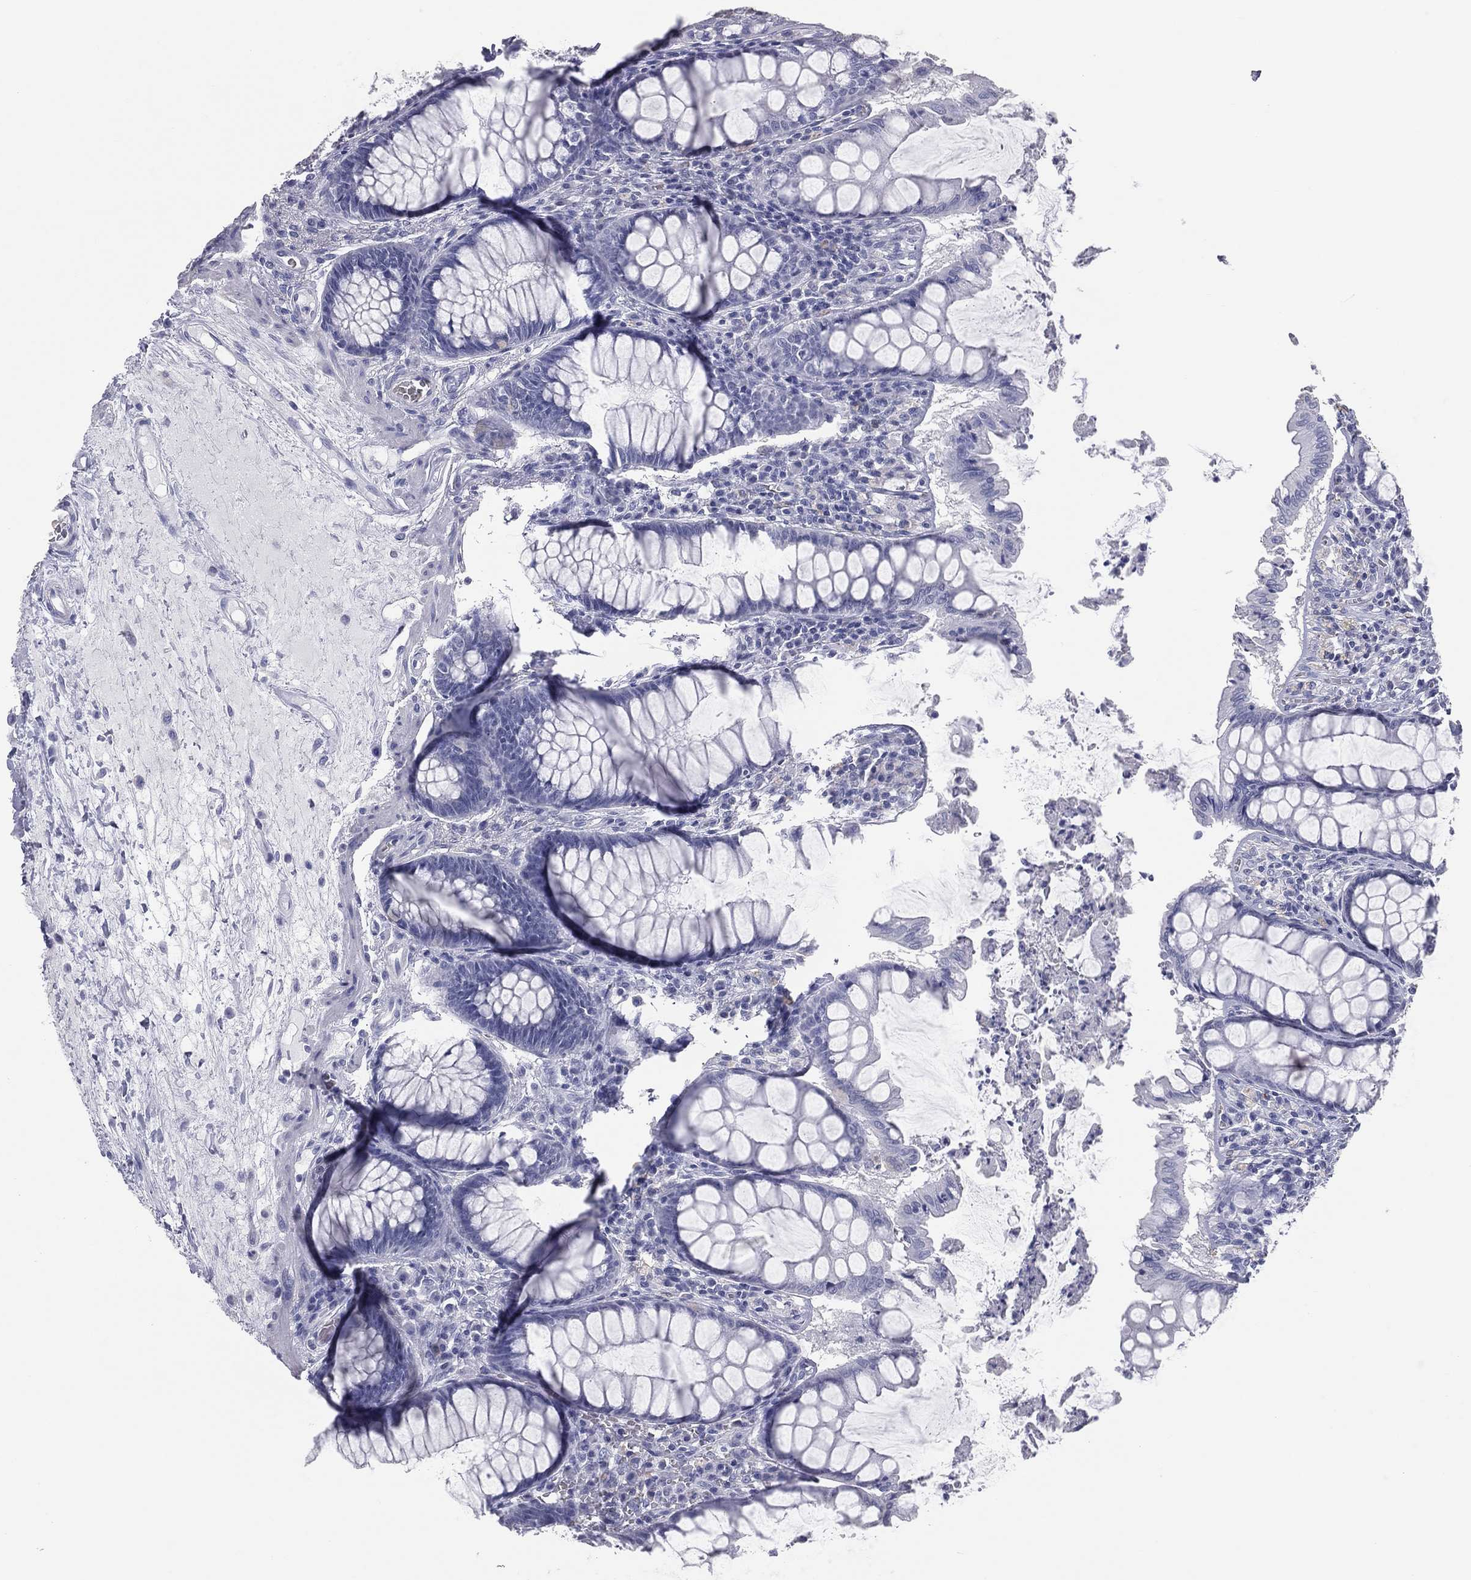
{"staining": {"intensity": "negative", "quantity": "none", "location": "none"}, "tissue": "colon", "cell_type": "Endothelial cells", "image_type": "normal", "snomed": [{"axis": "morphology", "description": "Normal tissue, NOS"}, {"axis": "topography", "description": "Colon"}], "caption": "An immunohistochemistry image of normal colon is shown. There is no staining in endothelial cells of colon.", "gene": "ESX1", "patient": {"sex": "female", "age": 65}}